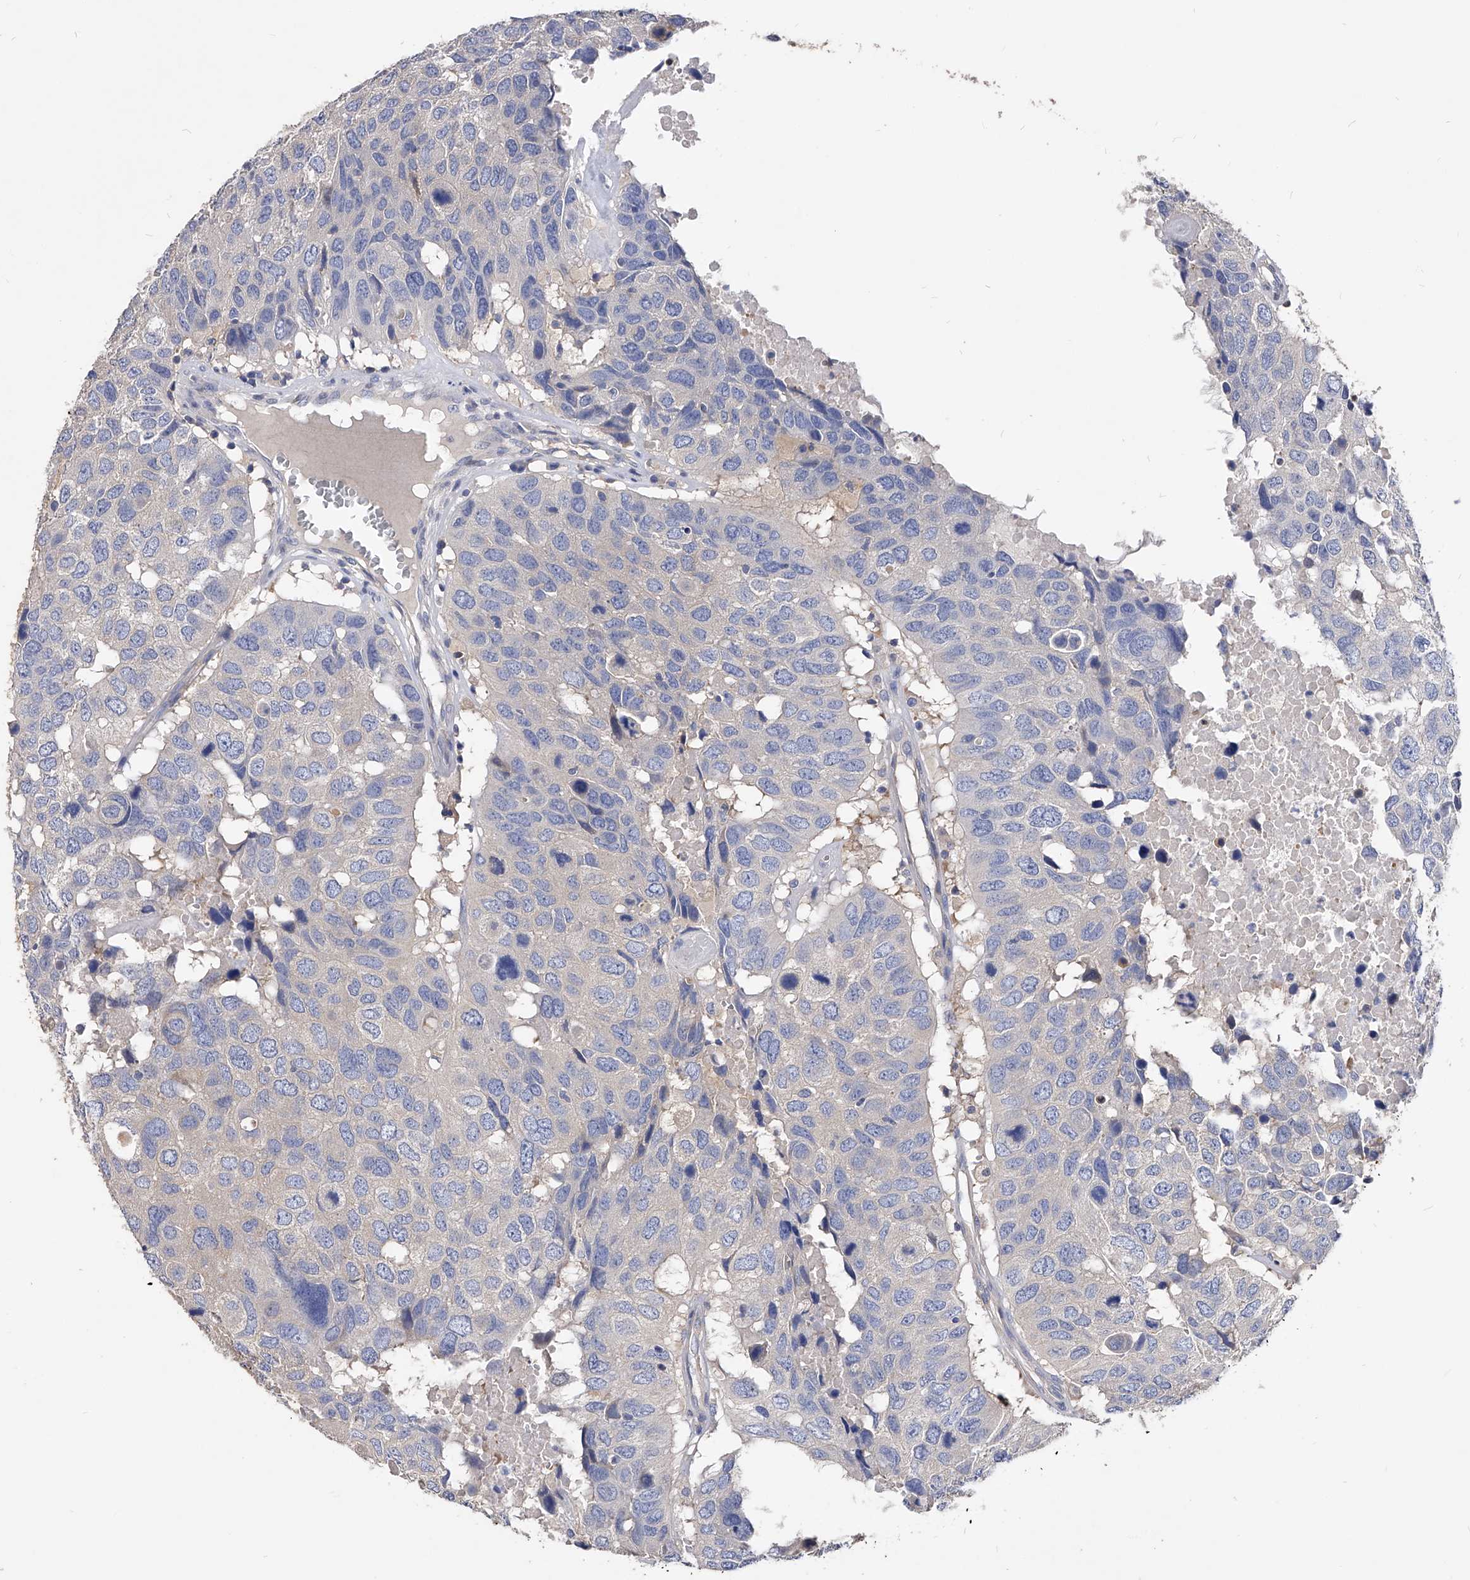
{"staining": {"intensity": "negative", "quantity": "none", "location": "none"}, "tissue": "head and neck cancer", "cell_type": "Tumor cells", "image_type": "cancer", "snomed": [{"axis": "morphology", "description": "Squamous cell carcinoma, NOS"}, {"axis": "topography", "description": "Head-Neck"}], "caption": "A micrograph of human head and neck cancer (squamous cell carcinoma) is negative for staining in tumor cells.", "gene": "APEH", "patient": {"sex": "male", "age": 66}}